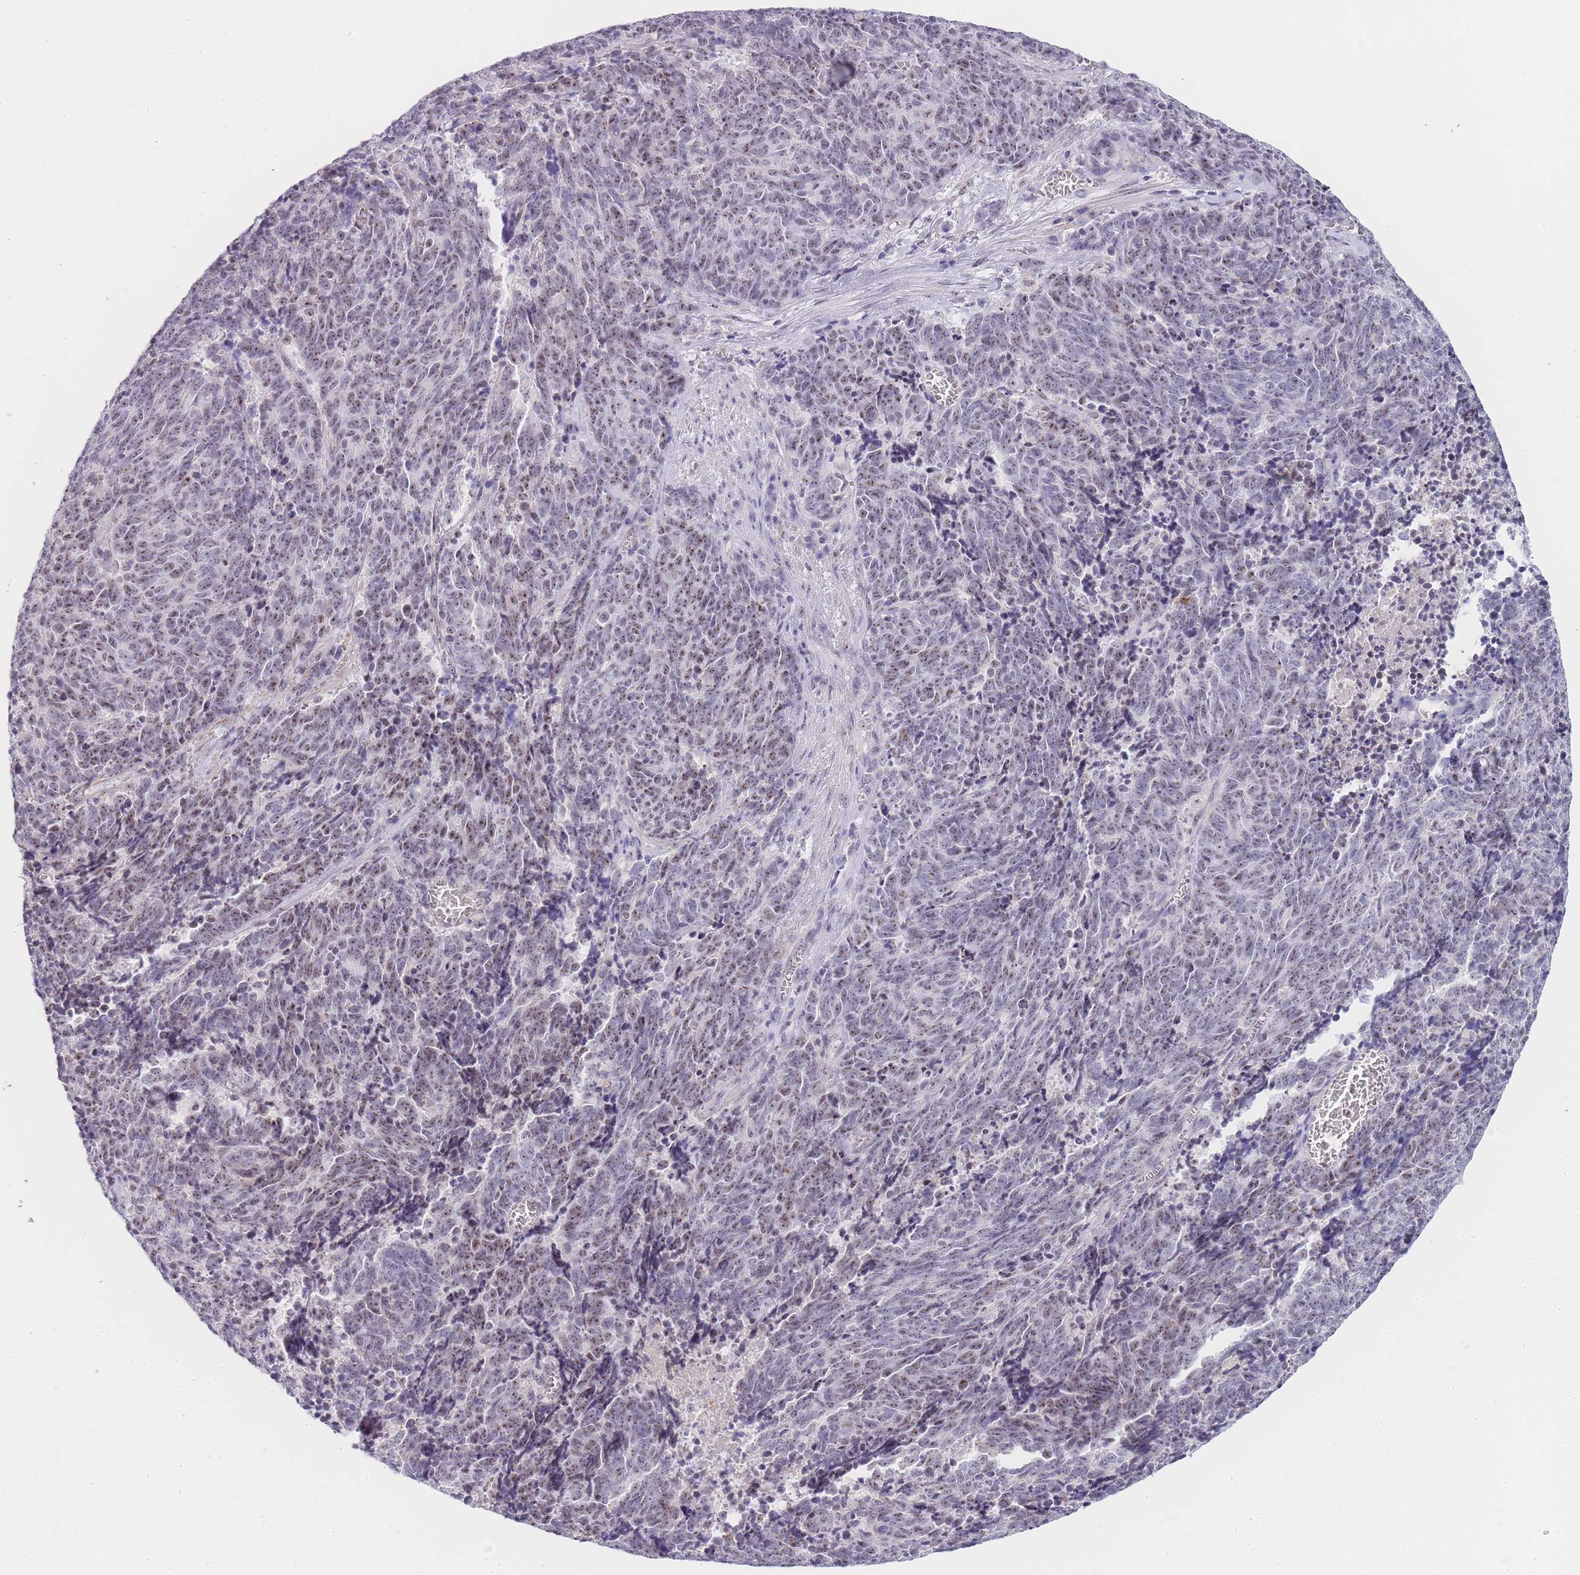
{"staining": {"intensity": "weak", "quantity": ">75%", "location": "nuclear"}, "tissue": "cervical cancer", "cell_type": "Tumor cells", "image_type": "cancer", "snomed": [{"axis": "morphology", "description": "Squamous cell carcinoma, NOS"}, {"axis": "topography", "description": "Cervix"}], "caption": "Immunohistochemistry image of cervical cancer stained for a protein (brown), which shows low levels of weak nuclear staining in approximately >75% of tumor cells.", "gene": "NOP14", "patient": {"sex": "female", "age": 29}}